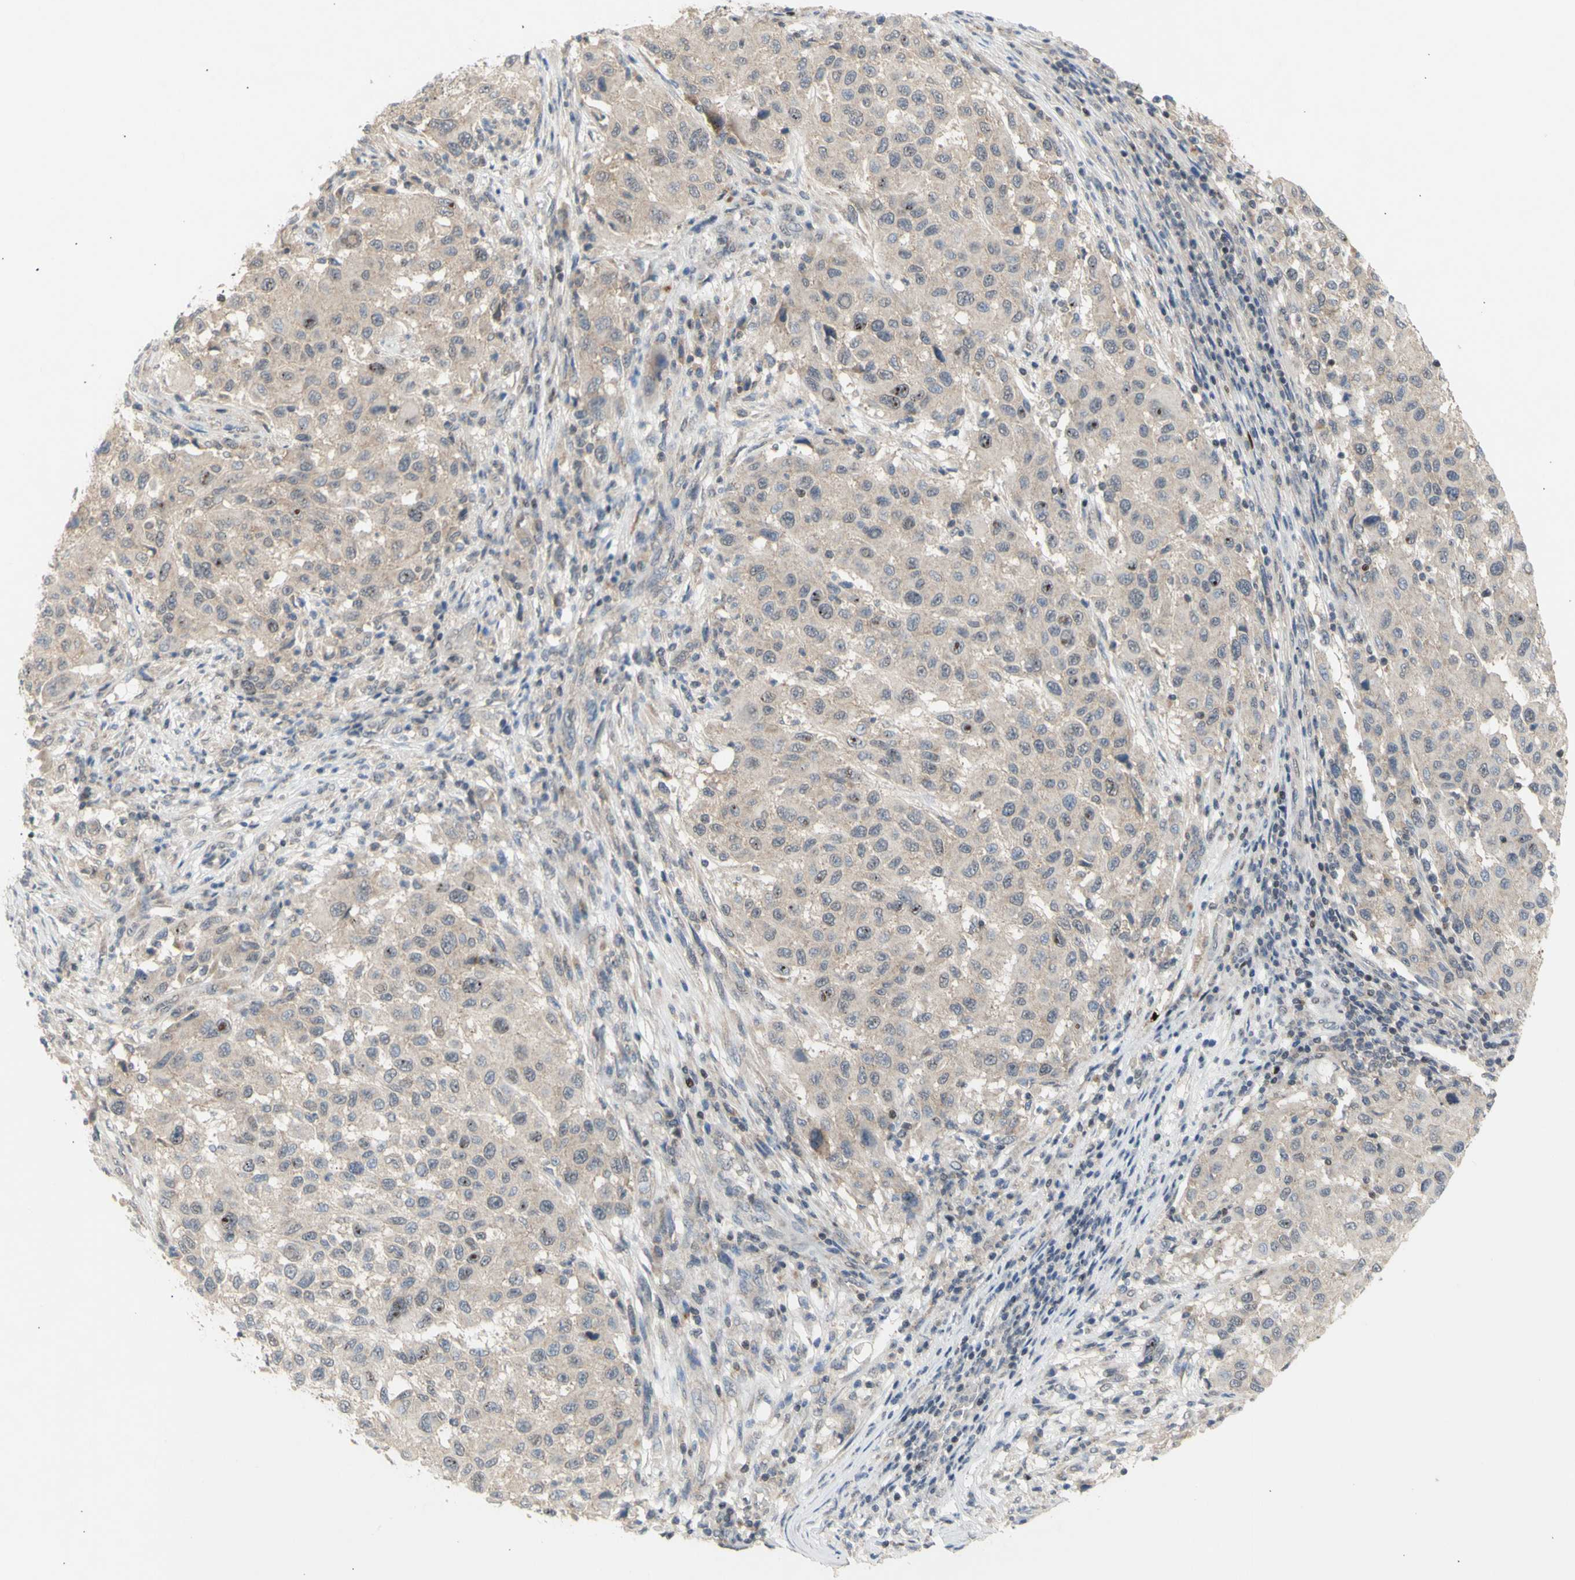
{"staining": {"intensity": "weak", "quantity": ">75%", "location": "cytoplasmic/membranous"}, "tissue": "melanoma", "cell_type": "Tumor cells", "image_type": "cancer", "snomed": [{"axis": "morphology", "description": "Malignant melanoma, Metastatic site"}, {"axis": "topography", "description": "Lymph node"}], "caption": "A low amount of weak cytoplasmic/membranous positivity is present in about >75% of tumor cells in malignant melanoma (metastatic site) tissue.", "gene": "NLRP1", "patient": {"sex": "male", "age": 61}}